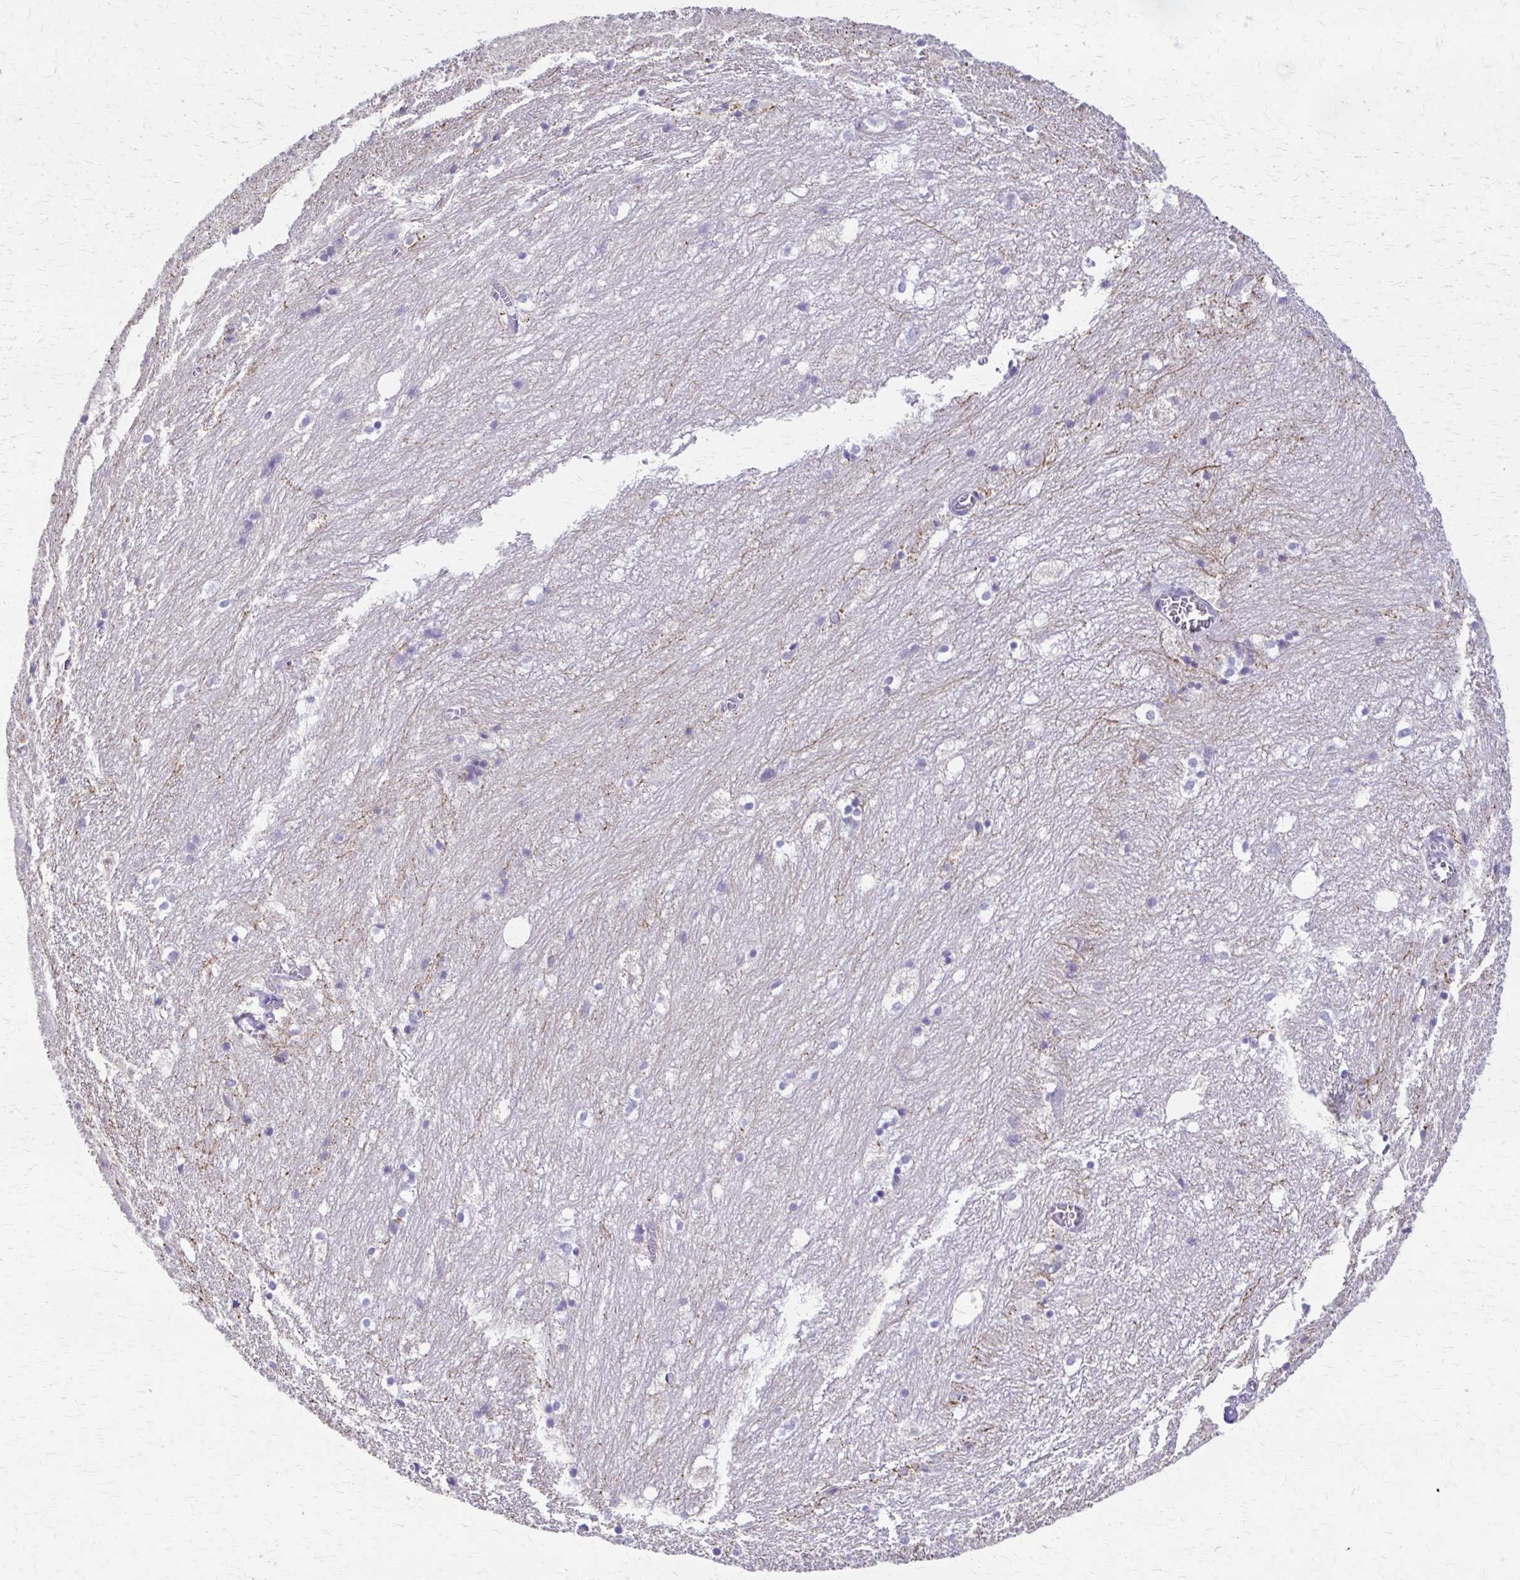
{"staining": {"intensity": "negative", "quantity": "none", "location": "none"}, "tissue": "hippocampus", "cell_type": "Glial cells", "image_type": "normal", "snomed": [{"axis": "morphology", "description": "Normal tissue, NOS"}, {"axis": "topography", "description": "Hippocampus"}], "caption": "Immunohistochemical staining of unremarkable human hippocampus shows no significant staining in glial cells.", "gene": "PIK3AP1", "patient": {"sex": "female", "age": 52}}